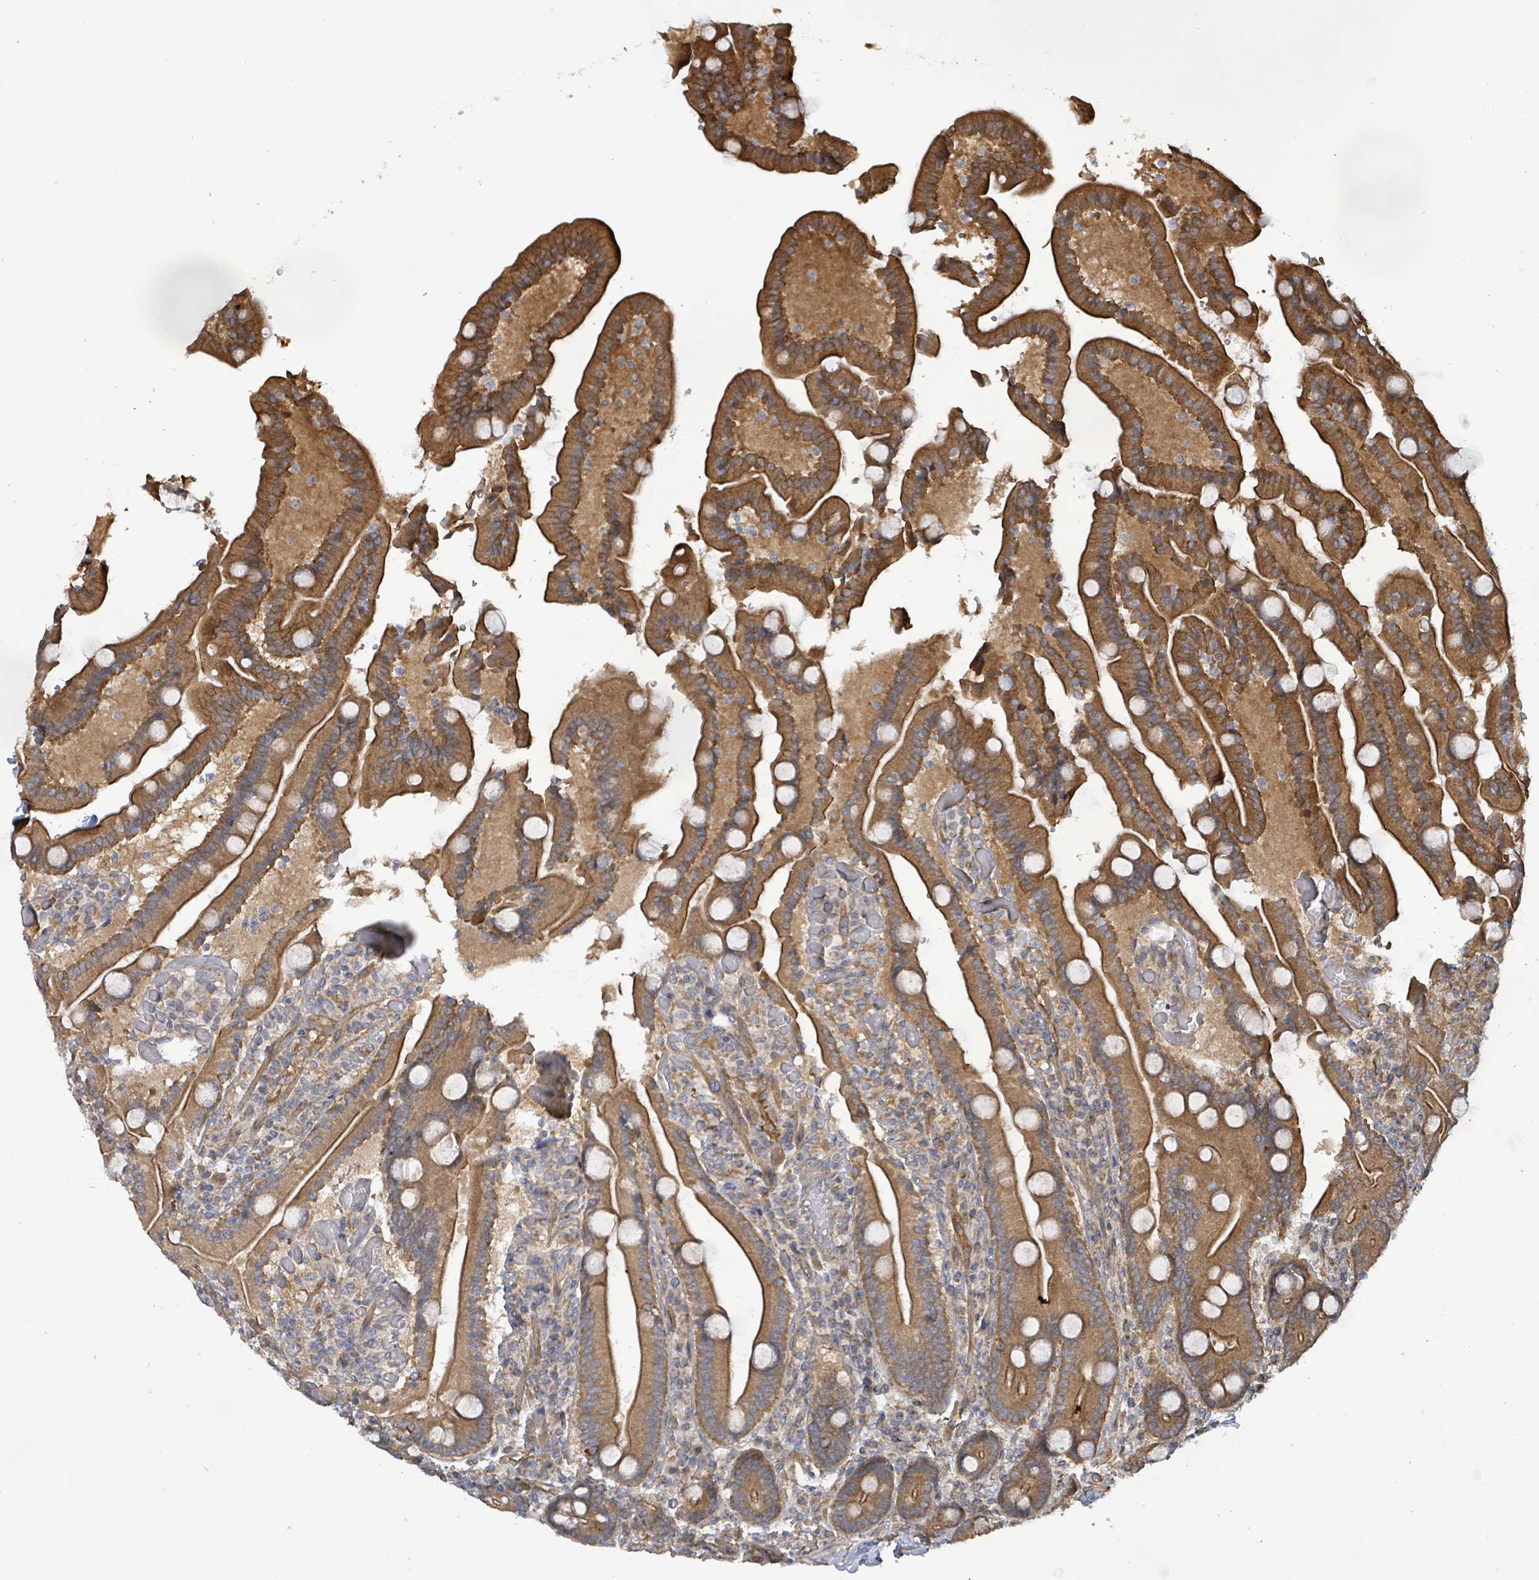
{"staining": {"intensity": "strong", "quantity": ">75%", "location": "cytoplasmic/membranous"}, "tissue": "duodenum", "cell_type": "Glandular cells", "image_type": "normal", "snomed": [{"axis": "morphology", "description": "Normal tissue, NOS"}, {"axis": "topography", "description": "Duodenum"}], "caption": "This is an image of immunohistochemistry (IHC) staining of unremarkable duodenum, which shows strong expression in the cytoplasmic/membranous of glandular cells.", "gene": "KBTBD11", "patient": {"sex": "female", "age": 62}}